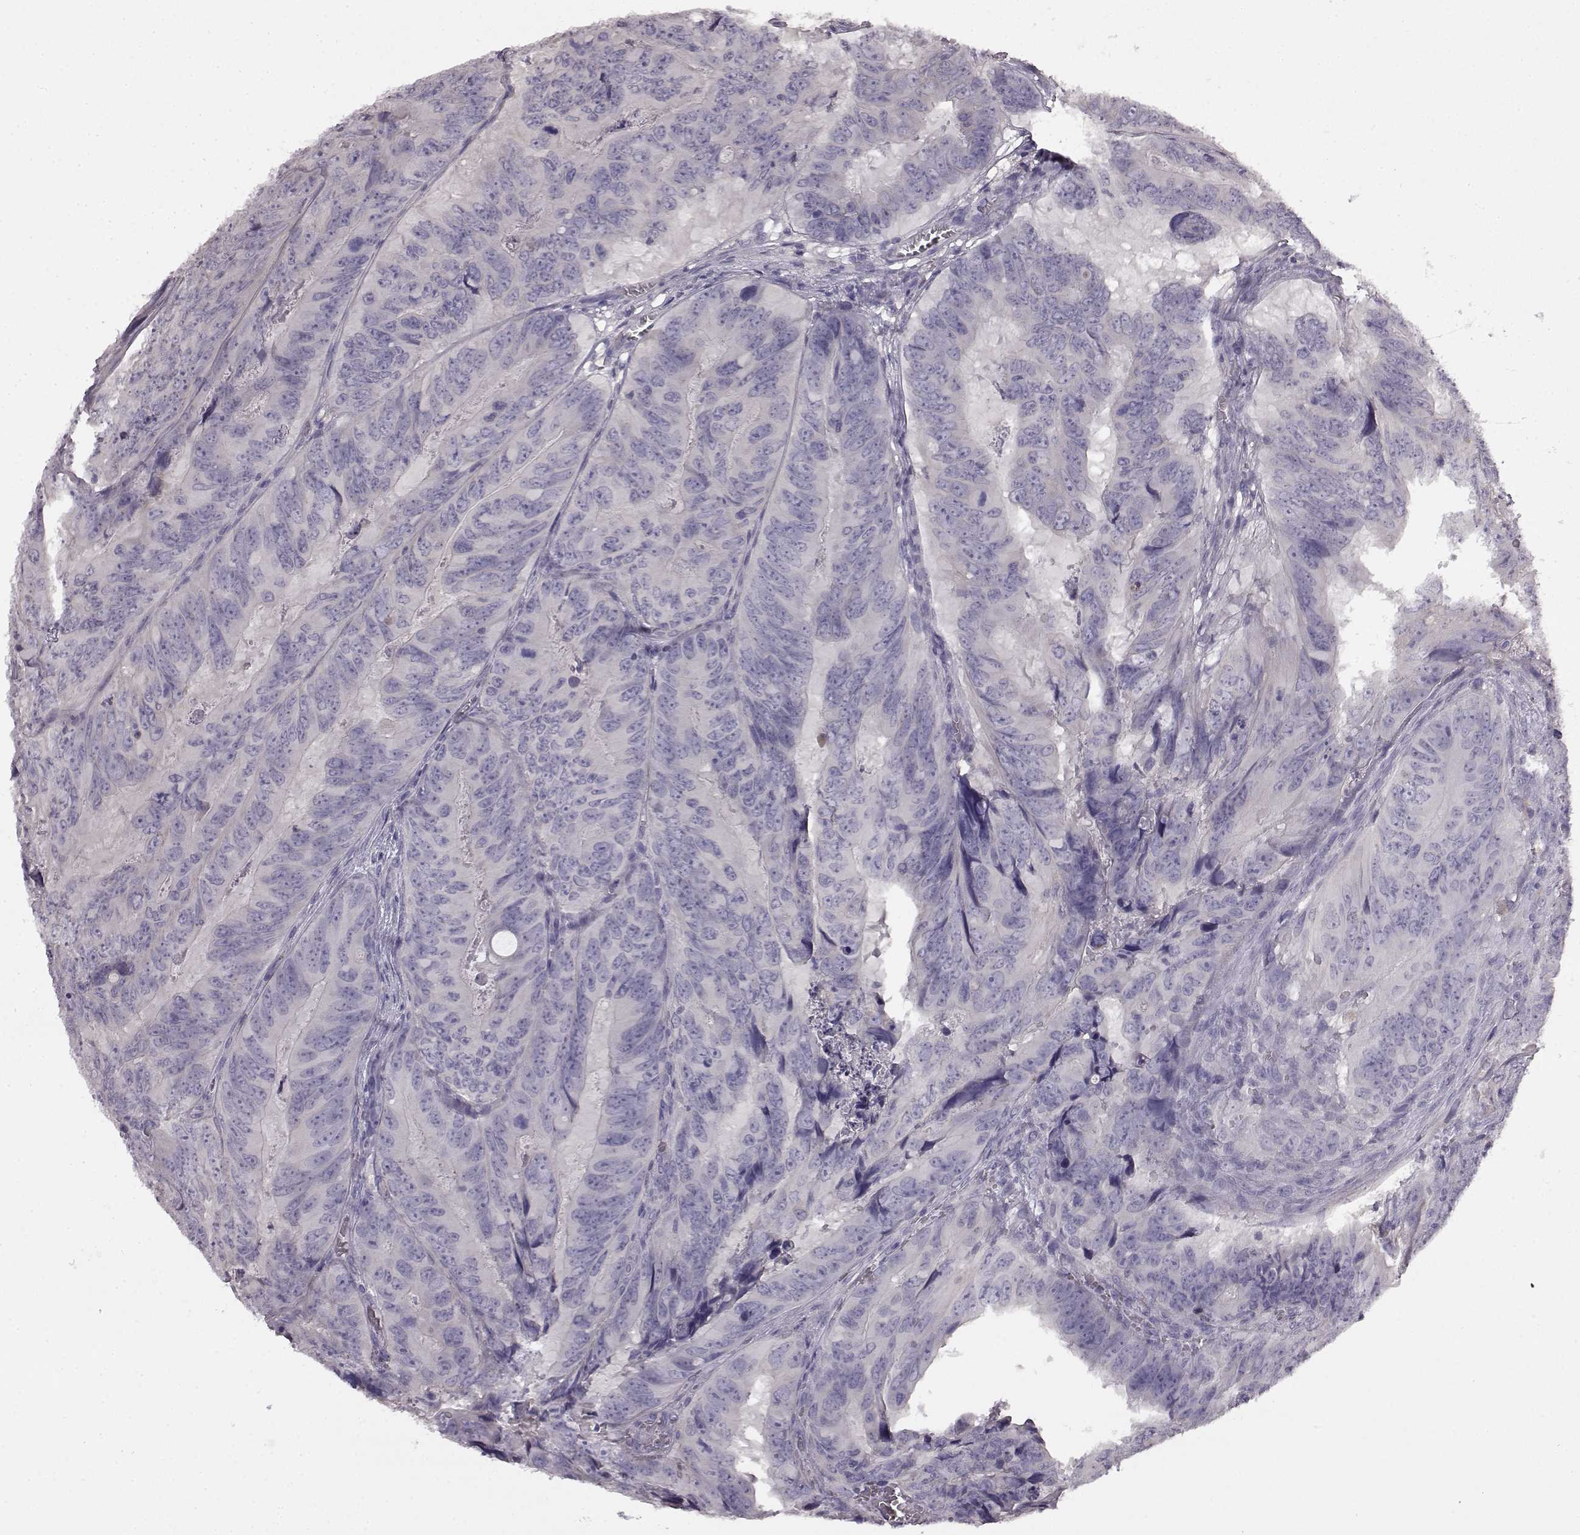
{"staining": {"intensity": "negative", "quantity": "none", "location": "none"}, "tissue": "colorectal cancer", "cell_type": "Tumor cells", "image_type": "cancer", "snomed": [{"axis": "morphology", "description": "Adenocarcinoma, NOS"}, {"axis": "topography", "description": "Colon"}], "caption": "Immunohistochemical staining of colorectal cancer (adenocarcinoma) demonstrates no significant staining in tumor cells.", "gene": "KRT85", "patient": {"sex": "male", "age": 79}}